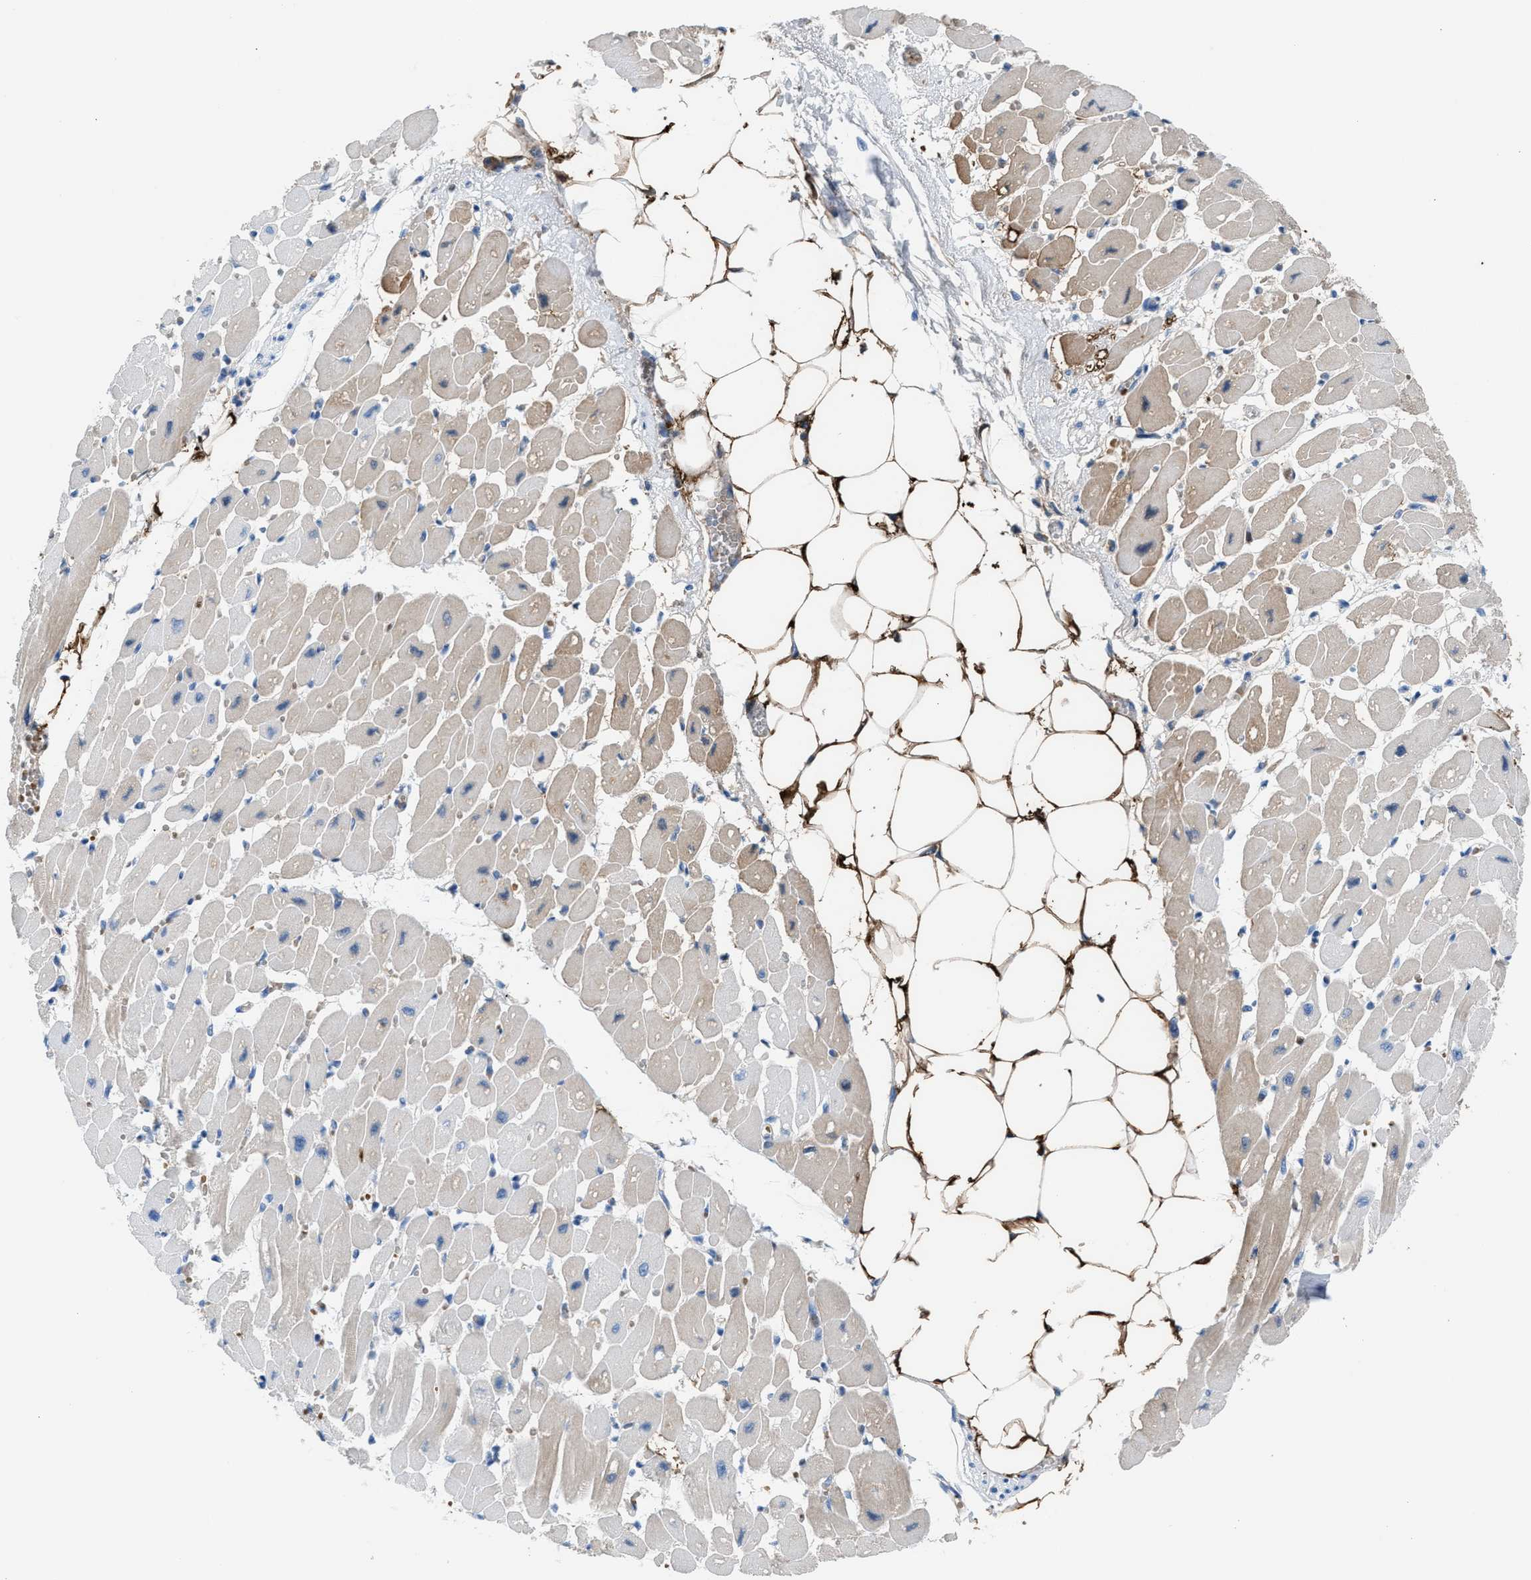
{"staining": {"intensity": "weak", "quantity": "<25%", "location": "cytoplasmic/membranous"}, "tissue": "heart muscle", "cell_type": "Cardiomyocytes", "image_type": "normal", "snomed": [{"axis": "morphology", "description": "Normal tissue, NOS"}, {"axis": "topography", "description": "Heart"}], "caption": "Heart muscle was stained to show a protein in brown. There is no significant positivity in cardiomyocytes. (DAB (3,3'-diaminobenzidine) immunohistochemistry (IHC) with hematoxylin counter stain).", "gene": "CA3", "patient": {"sex": "female", "age": 54}}